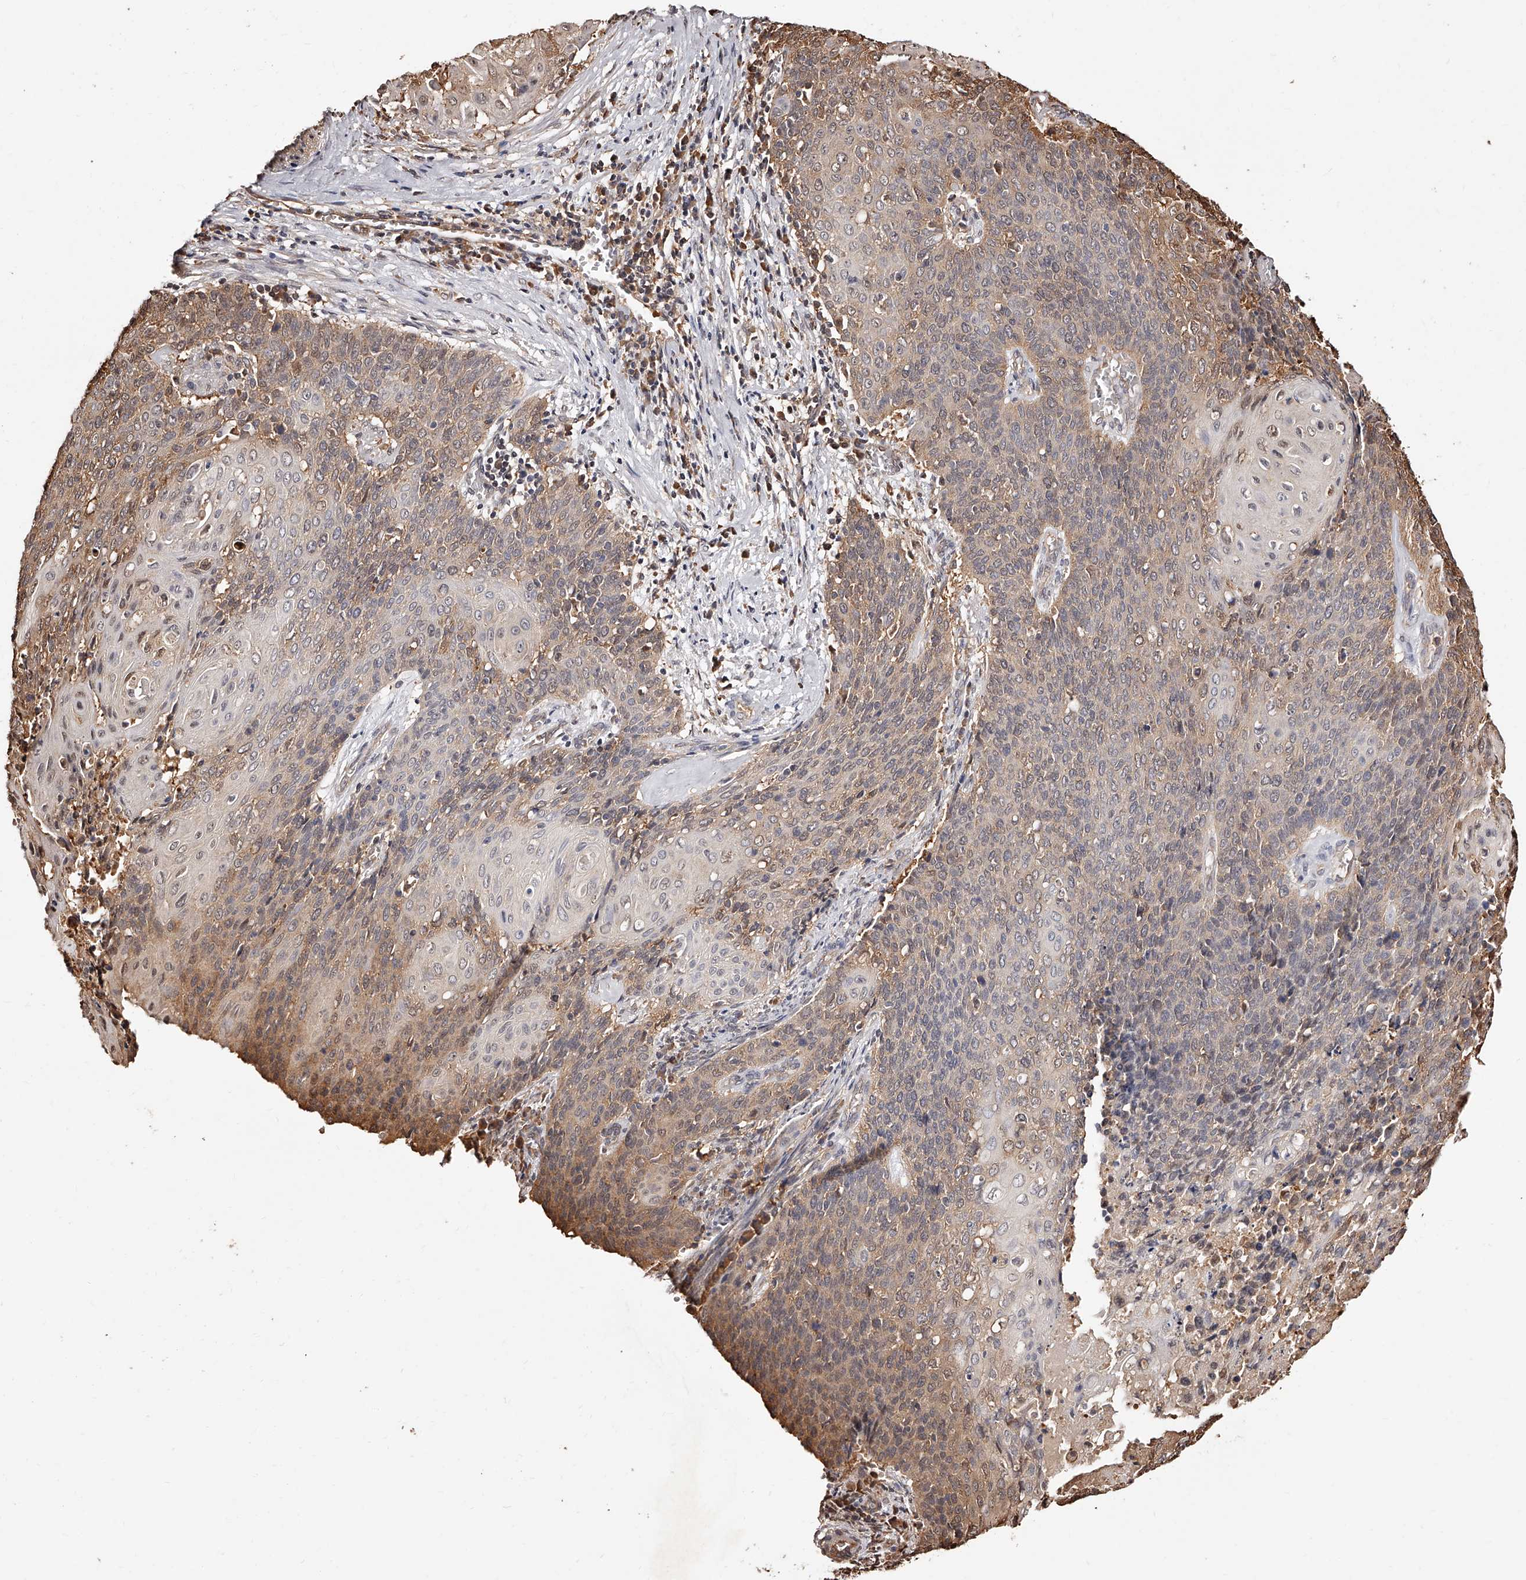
{"staining": {"intensity": "moderate", "quantity": ">75%", "location": "cytoplasmic/membranous"}, "tissue": "cervical cancer", "cell_type": "Tumor cells", "image_type": "cancer", "snomed": [{"axis": "morphology", "description": "Squamous cell carcinoma, NOS"}, {"axis": "topography", "description": "Cervix"}], "caption": "Moderate cytoplasmic/membranous protein positivity is appreciated in about >75% of tumor cells in cervical cancer.", "gene": "ZNF582", "patient": {"sex": "female", "age": 39}}